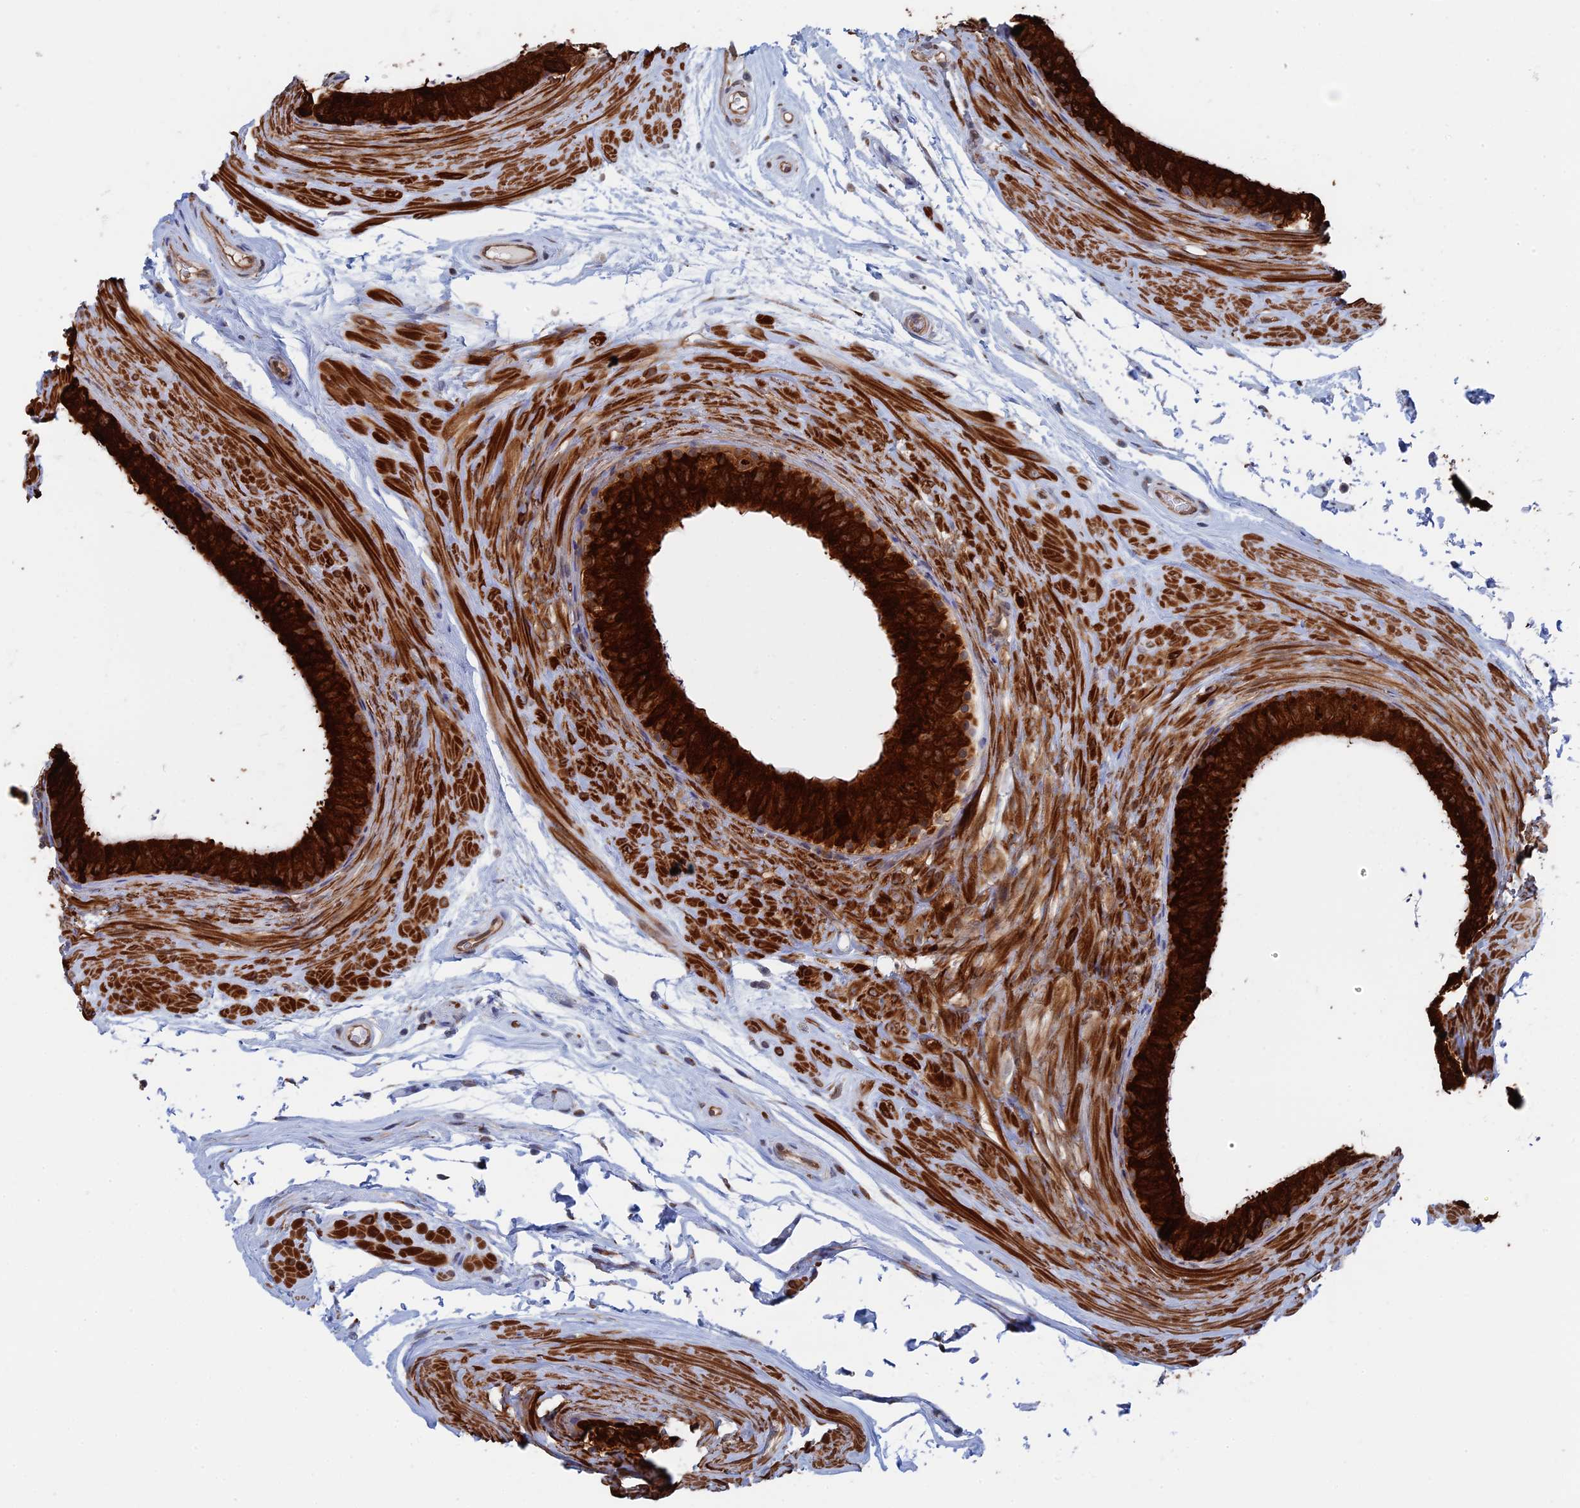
{"staining": {"intensity": "strong", "quantity": ">75%", "location": "cytoplasmic/membranous"}, "tissue": "epididymis", "cell_type": "Glandular cells", "image_type": "normal", "snomed": [{"axis": "morphology", "description": "Normal tissue, NOS"}, {"axis": "topography", "description": "Epididymis"}], "caption": "DAB immunohistochemical staining of normal epididymis demonstrates strong cytoplasmic/membranous protein positivity in approximately >75% of glandular cells. (IHC, brightfield microscopy, high magnification).", "gene": "BPIFB6", "patient": {"sex": "male", "age": 45}}